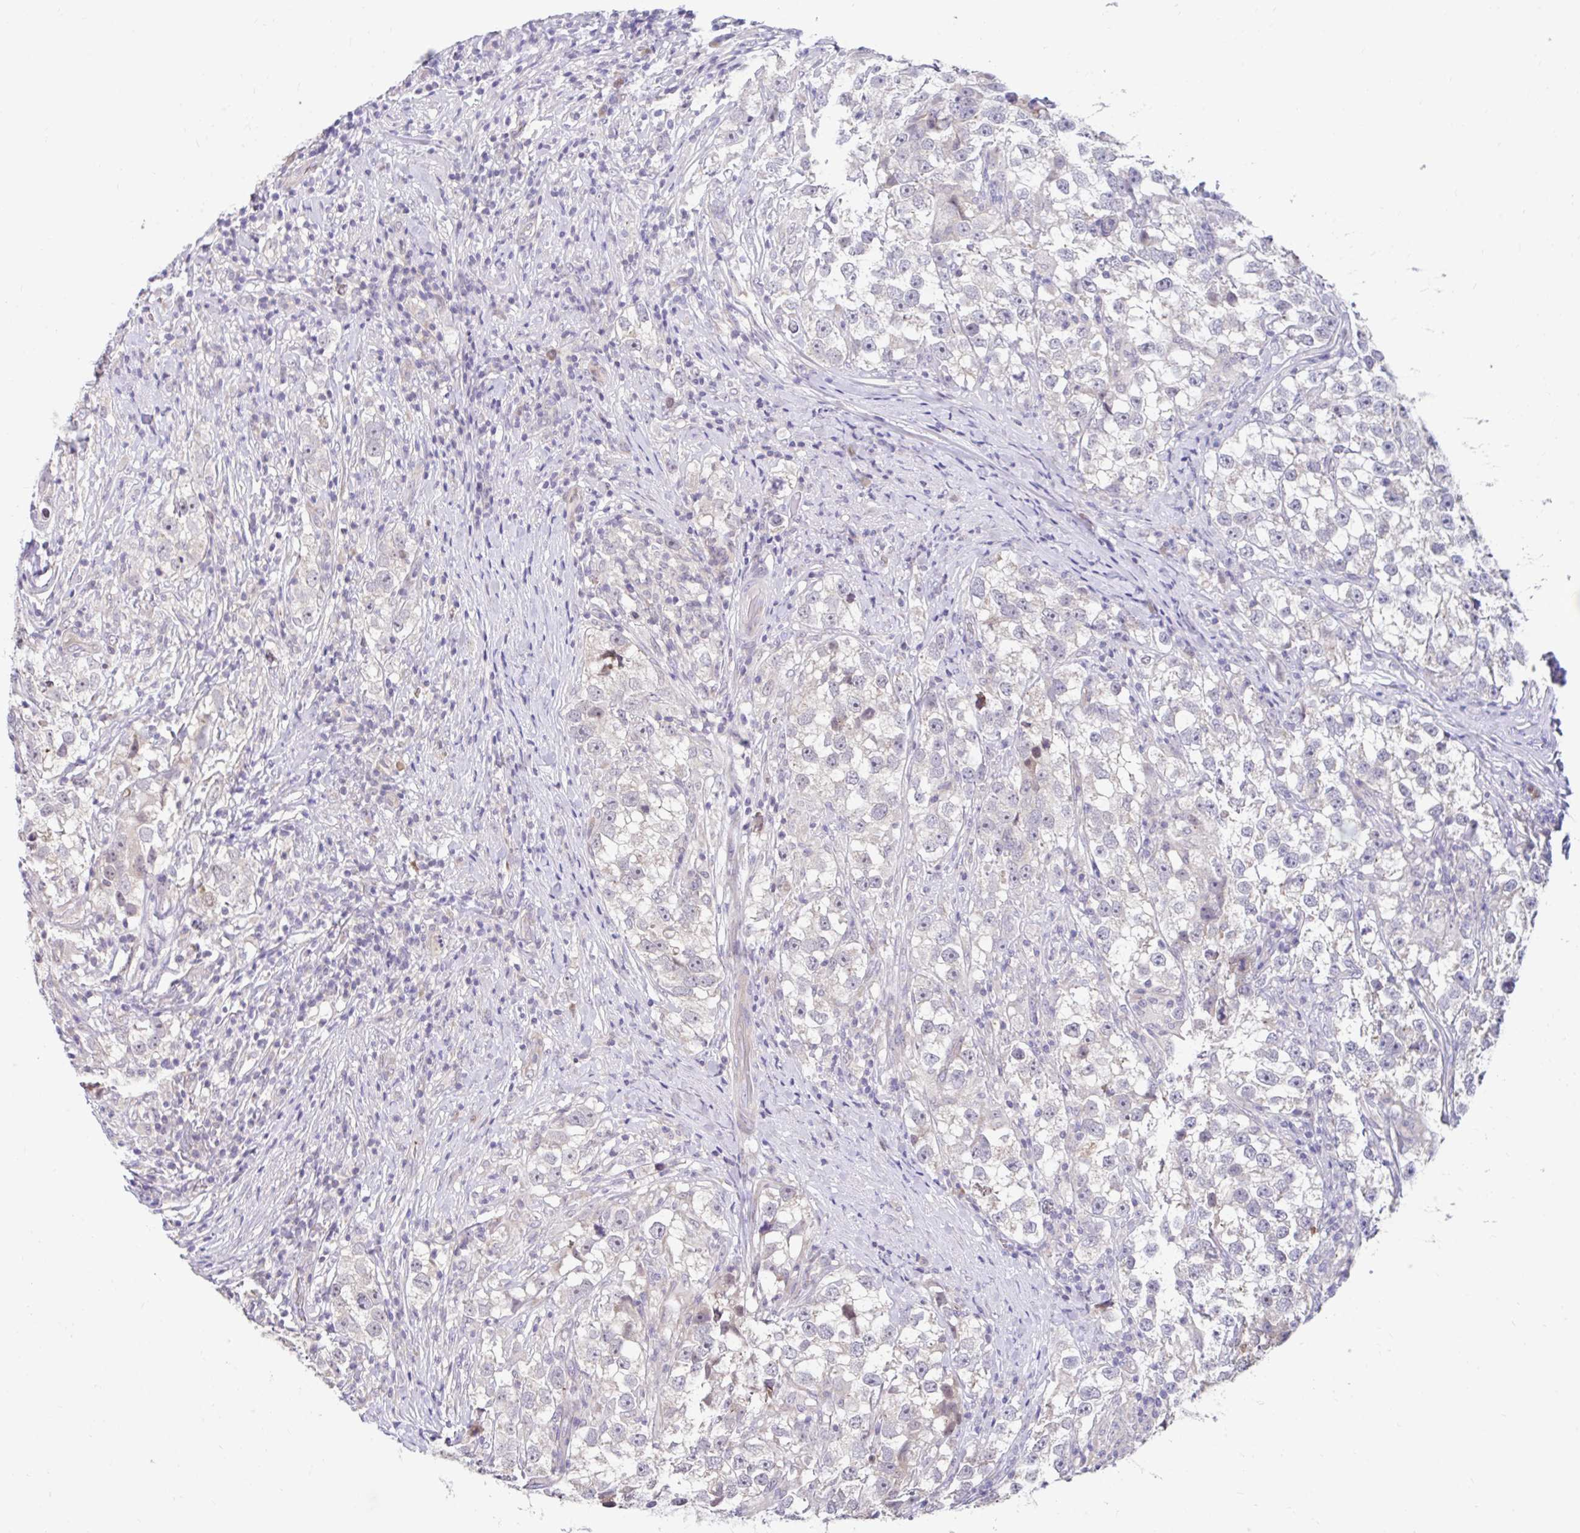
{"staining": {"intensity": "negative", "quantity": "none", "location": "none"}, "tissue": "testis cancer", "cell_type": "Tumor cells", "image_type": "cancer", "snomed": [{"axis": "morphology", "description": "Seminoma, NOS"}, {"axis": "topography", "description": "Testis"}], "caption": "Protein analysis of testis cancer demonstrates no significant positivity in tumor cells.", "gene": "NT5C1B", "patient": {"sex": "male", "age": 46}}